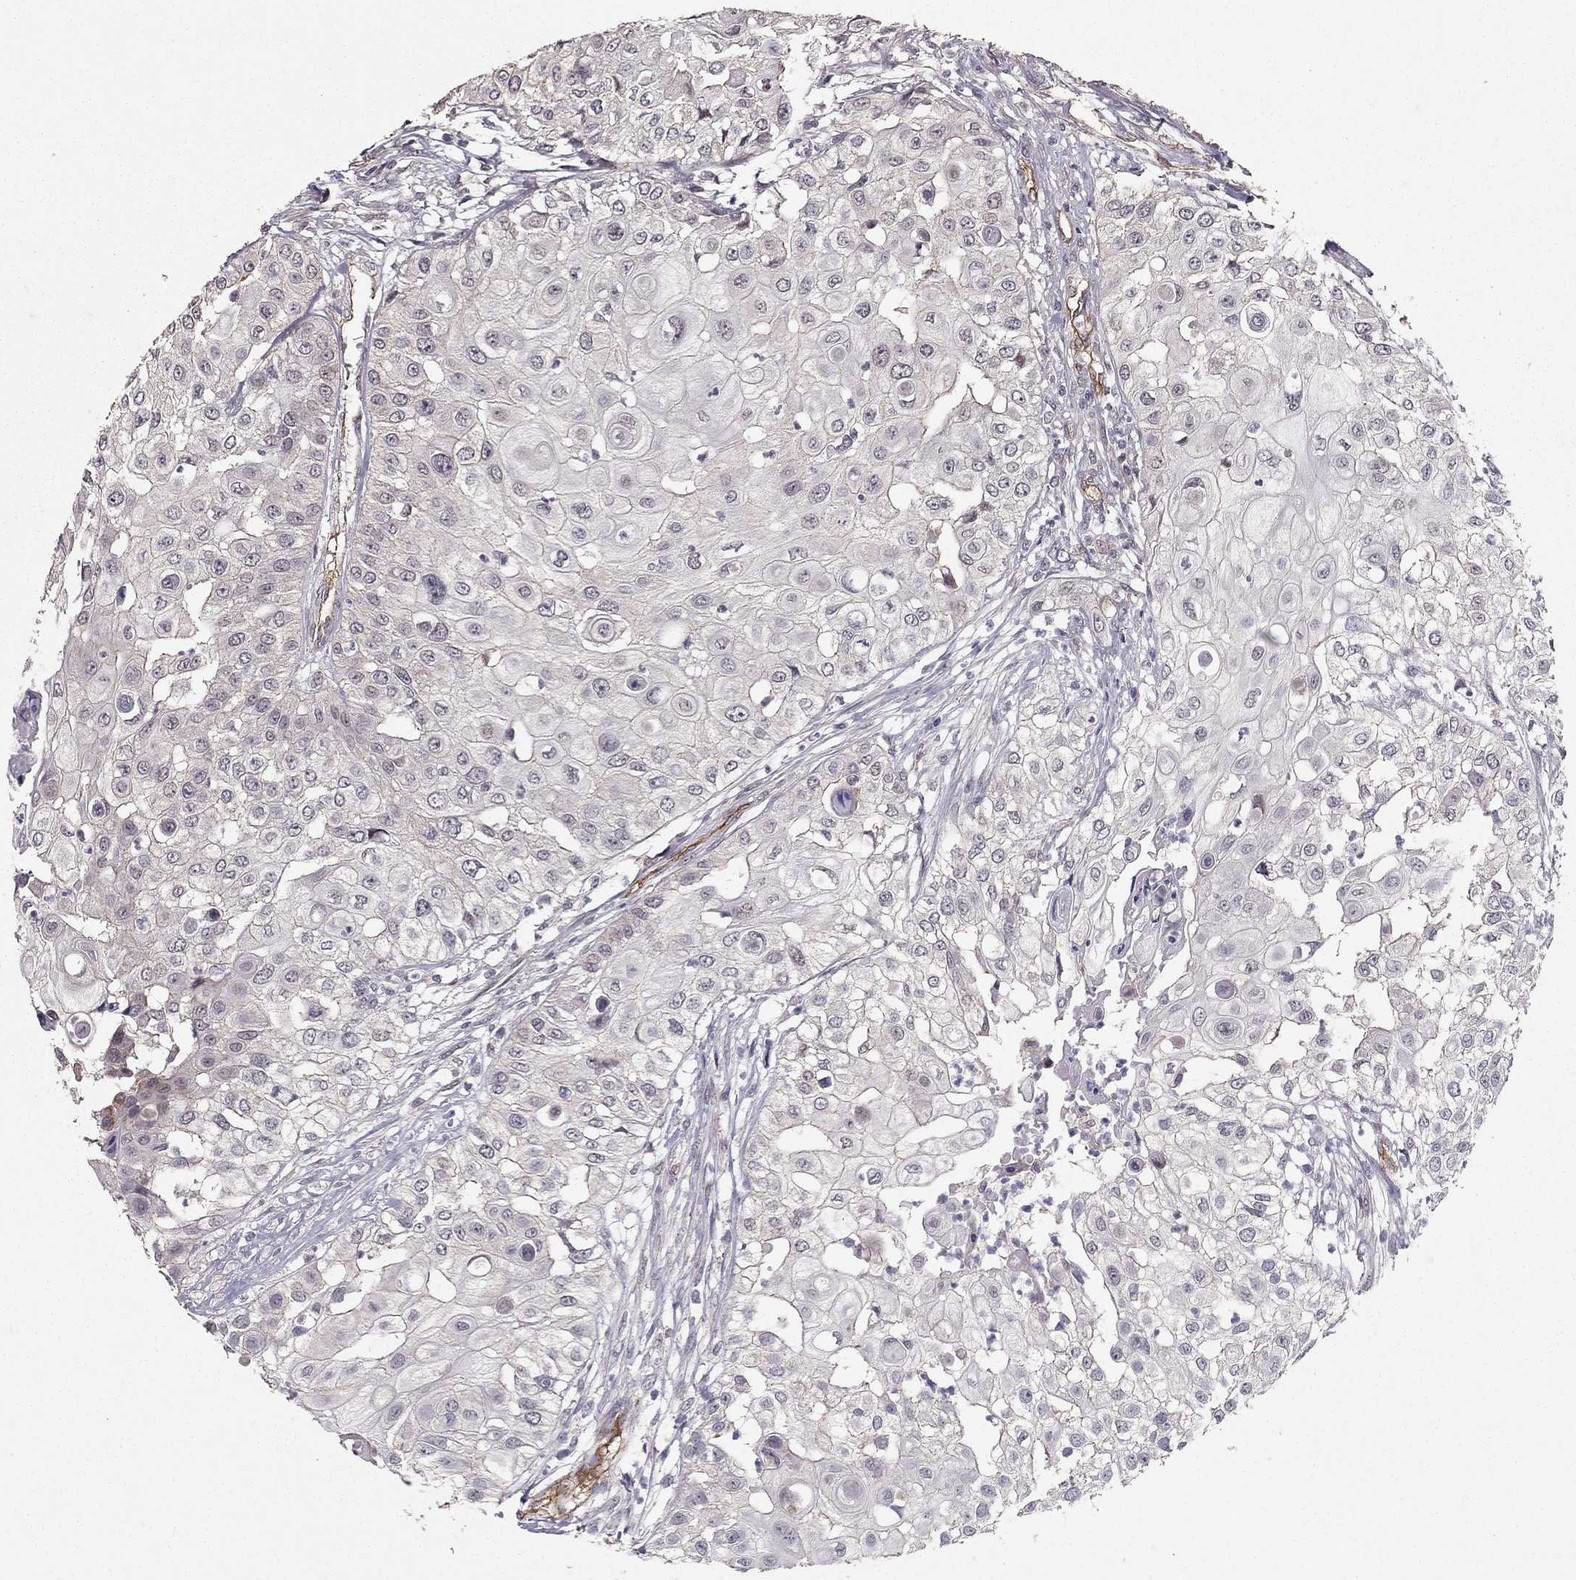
{"staining": {"intensity": "negative", "quantity": "none", "location": "none"}, "tissue": "urothelial cancer", "cell_type": "Tumor cells", "image_type": "cancer", "snomed": [{"axis": "morphology", "description": "Urothelial carcinoma, High grade"}, {"axis": "topography", "description": "Urinary bladder"}], "caption": "This is a photomicrograph of IHC staining of urothelial carcinoma (high-grade), which shows no expression in tumor cells.", "gene": "RASIP1", "patient": {"sex": "female", "age": 79}}